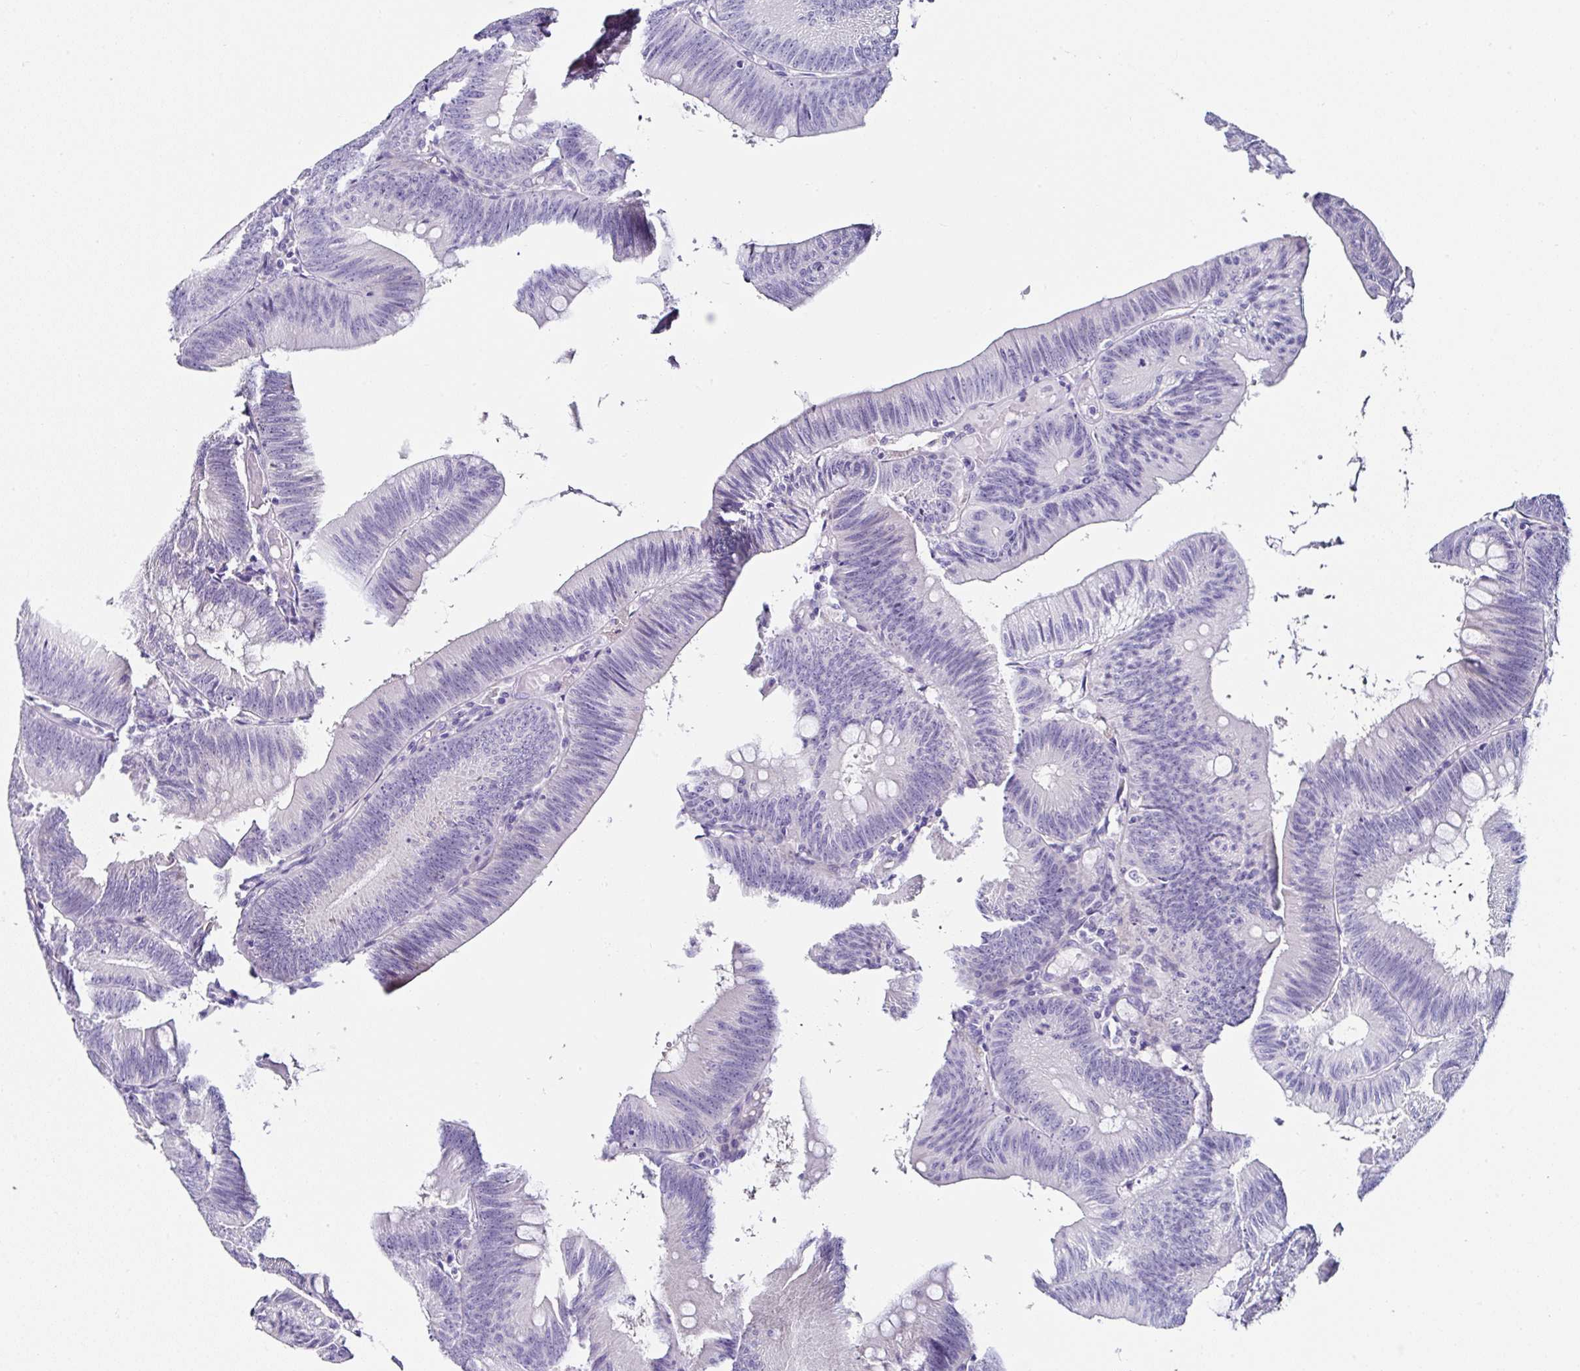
{"staining": {"intensity": "negative", "quantity": "none", "location": "none"}, "tissue": "colorectal cancer", "cell_type": "Tumor cells", "image_type": "cancer", "snomed": [{"axis": "morphology", "description": "Adenocarcinoma, NOS"}, {"axis": "topography", "description": "Colon"}], "caption": "An IHC photomicrograph of colorectal cancer (adenocarcinoma) is shown. There is no staining in tumor cells of colorectal cancer (adenocarcinoma). (Brightfield microscopy of DAB (3,3'-diaminobenzidine) immunohistochemistry at high magnification).", "gene": "UGT3A1", "patient": {"sex": "male", "age": 84}}